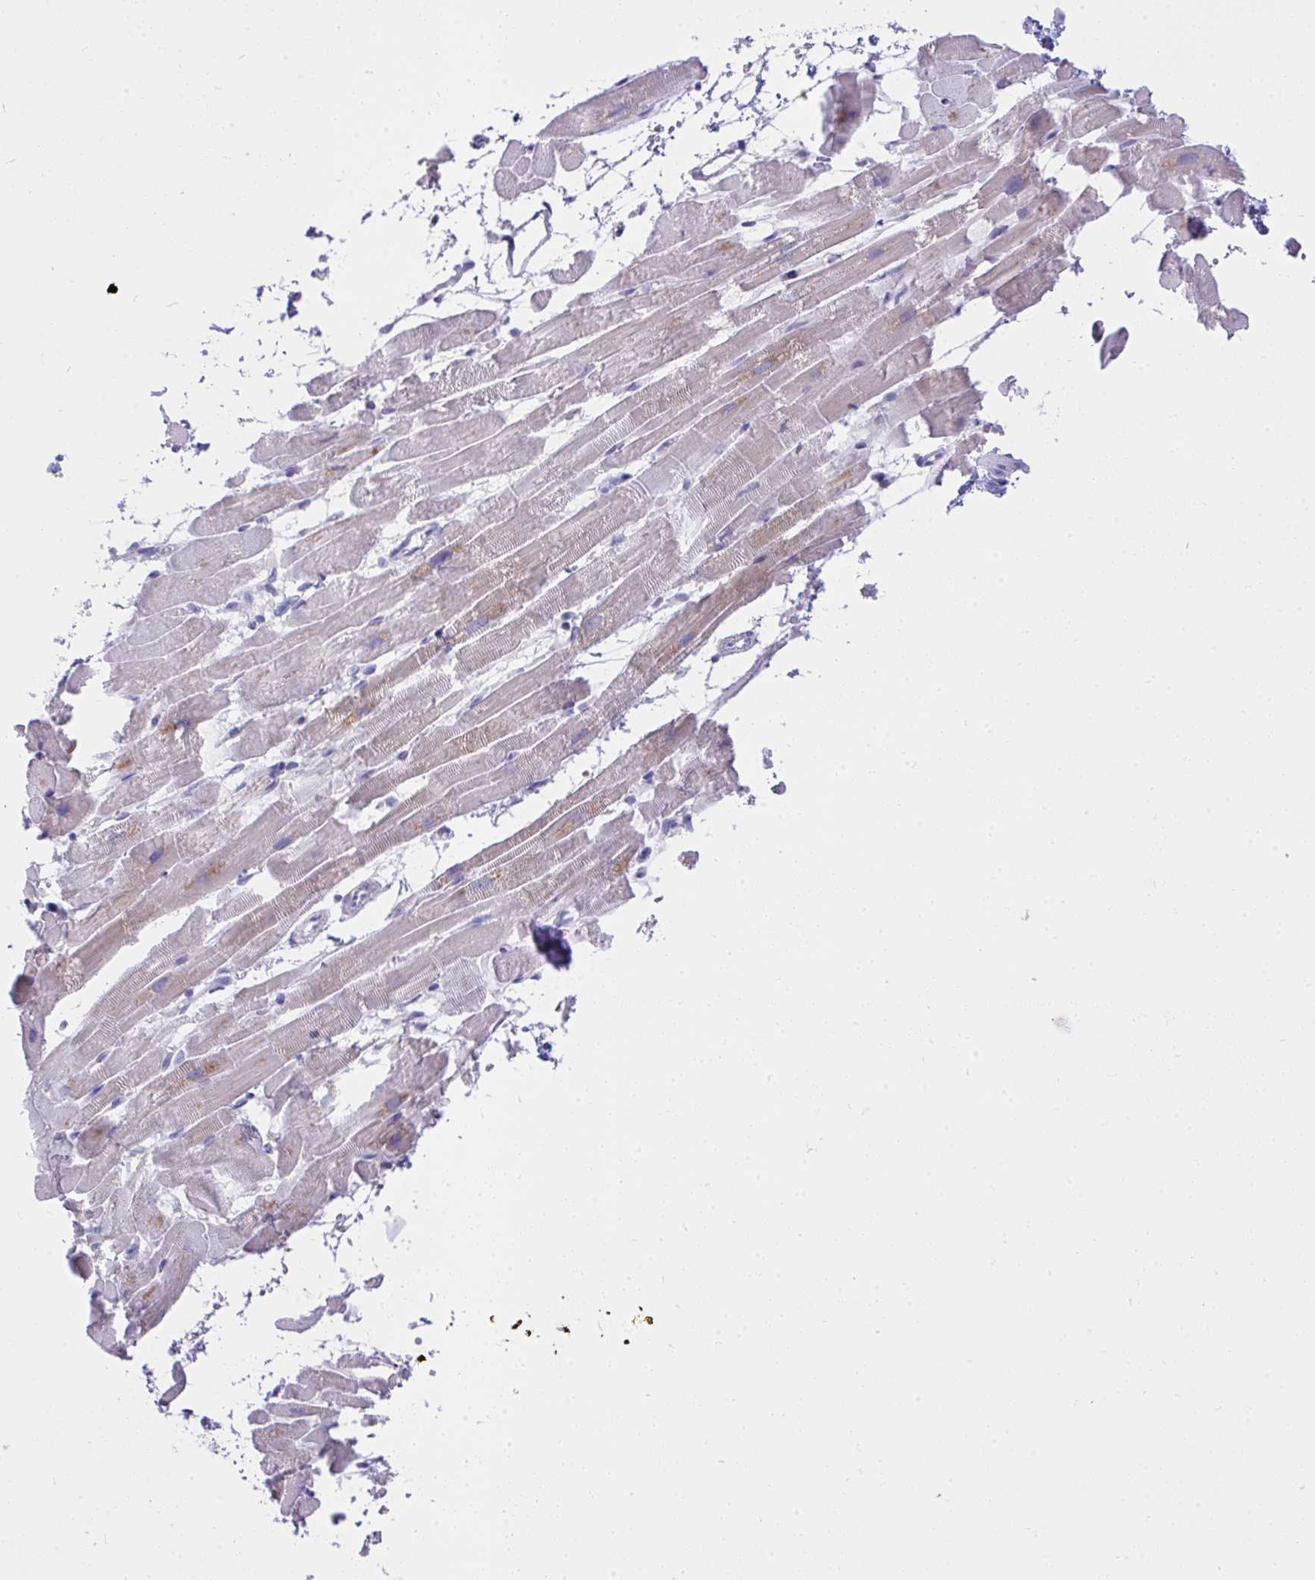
{"staining": {"intensity": "negative", "quantity": "none", "location": "none"}, "tissue": "heart muscle", "cell_type": "Cardiomyocytes", "image_type": "normal", "snomed": [{"axis": "morphology", "description": "Normal tissue, NOS"}, {"axis": "topography", "description": "Heart"}], "caption": "Heart muscle stained for a protein using immunohistochemistry (IHC) exhibits no expression cardiomyocytes.", "gene": "MS4A12", "patient": {"sex": "male", "age": 37}}